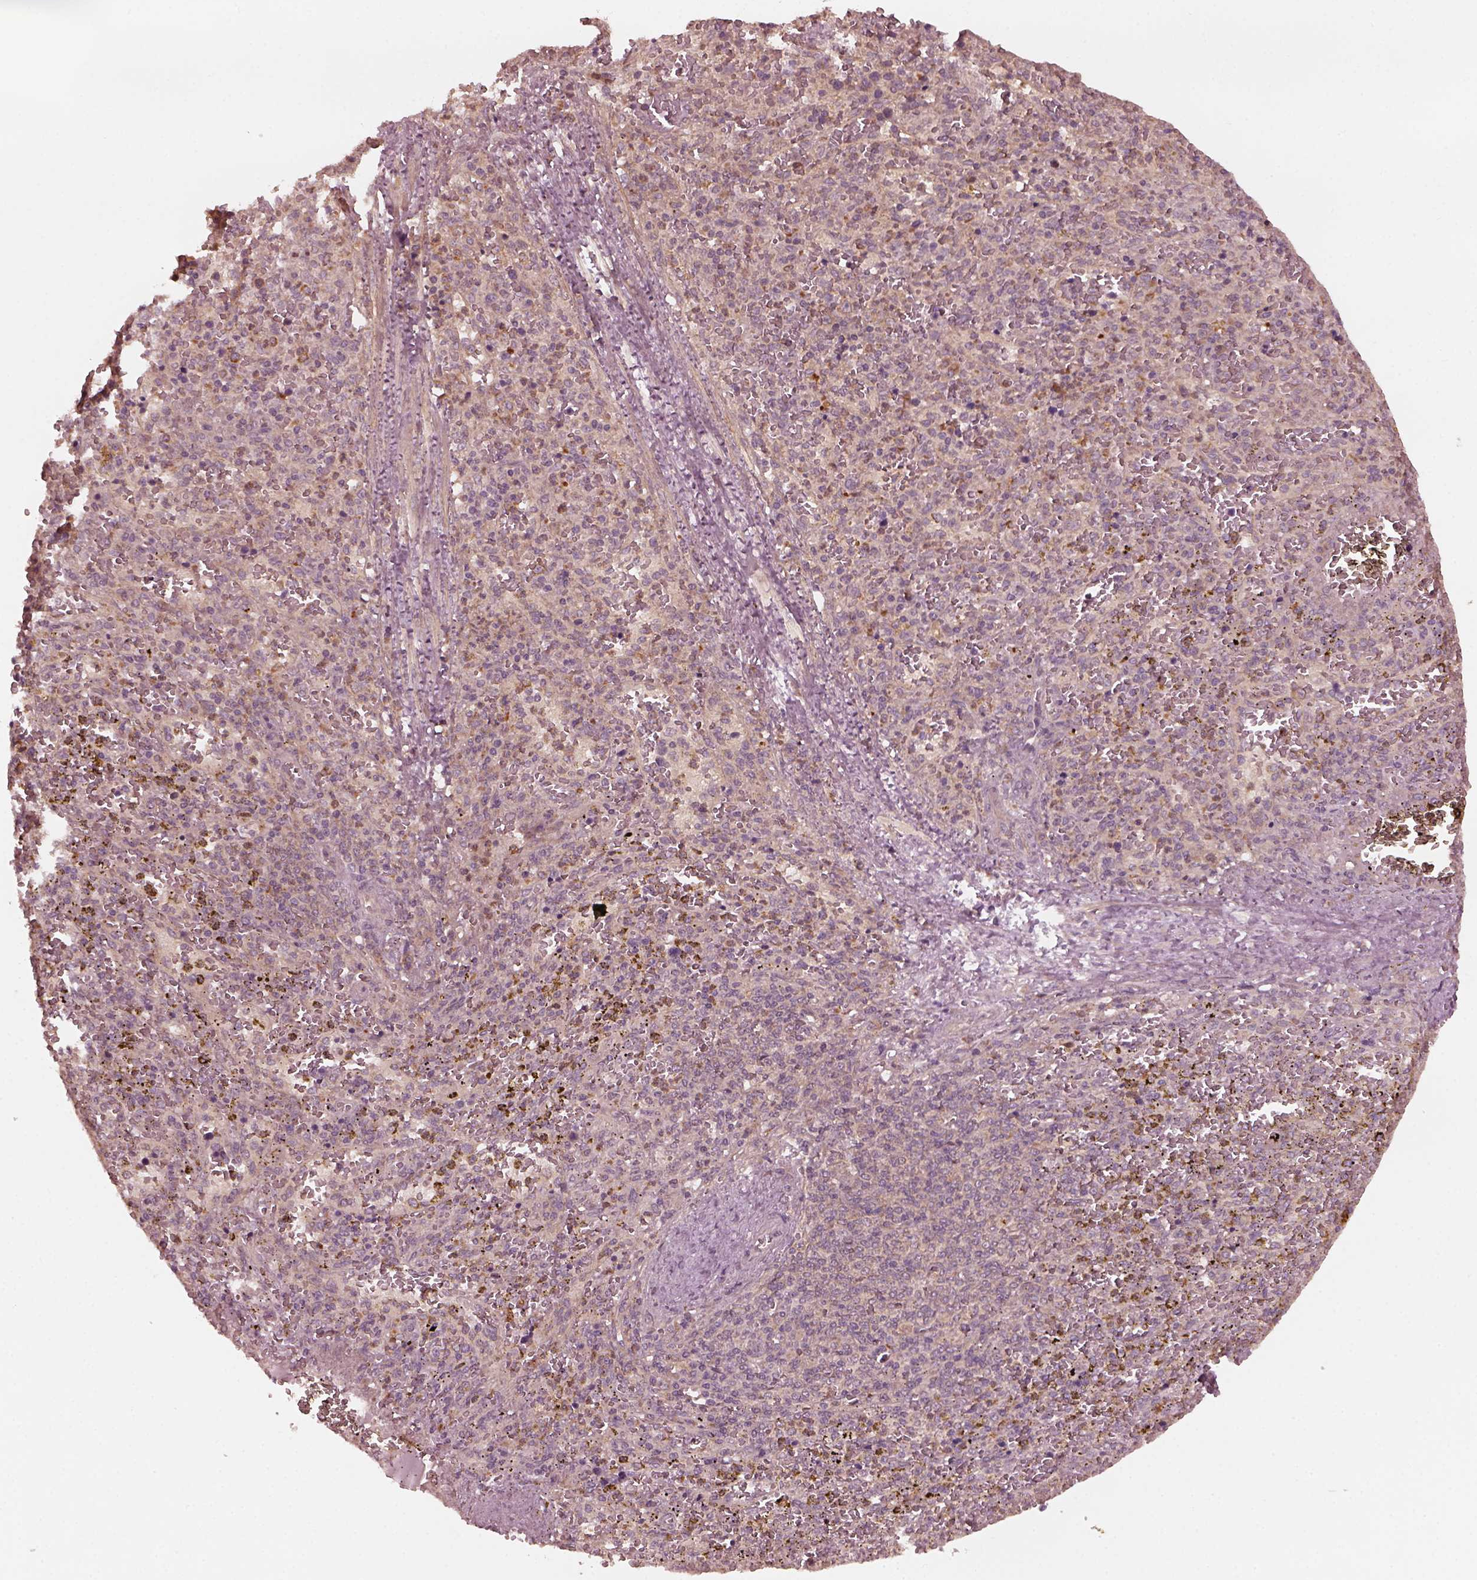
{"staining": {"intensity": "moderate", "quantity": "<25%", "location": "cytoplasmic/membranous"}, "tissue": "spleen", "cell_type": "Cells in red pulp", "image_type": "normal", "snomed": [{"axis": "morphology", "description": "Normal tissue, NOS"}, {"axis": "topography", "description": "Spleen"}], "caption": "Protein expression analysis of unremarkable spleen exhibits moderate cytoplasmic/membranous expression in about <25% of cells in red pulp.", "gene": "FAF2", "patient": {"sex": "female", "age": 50}}